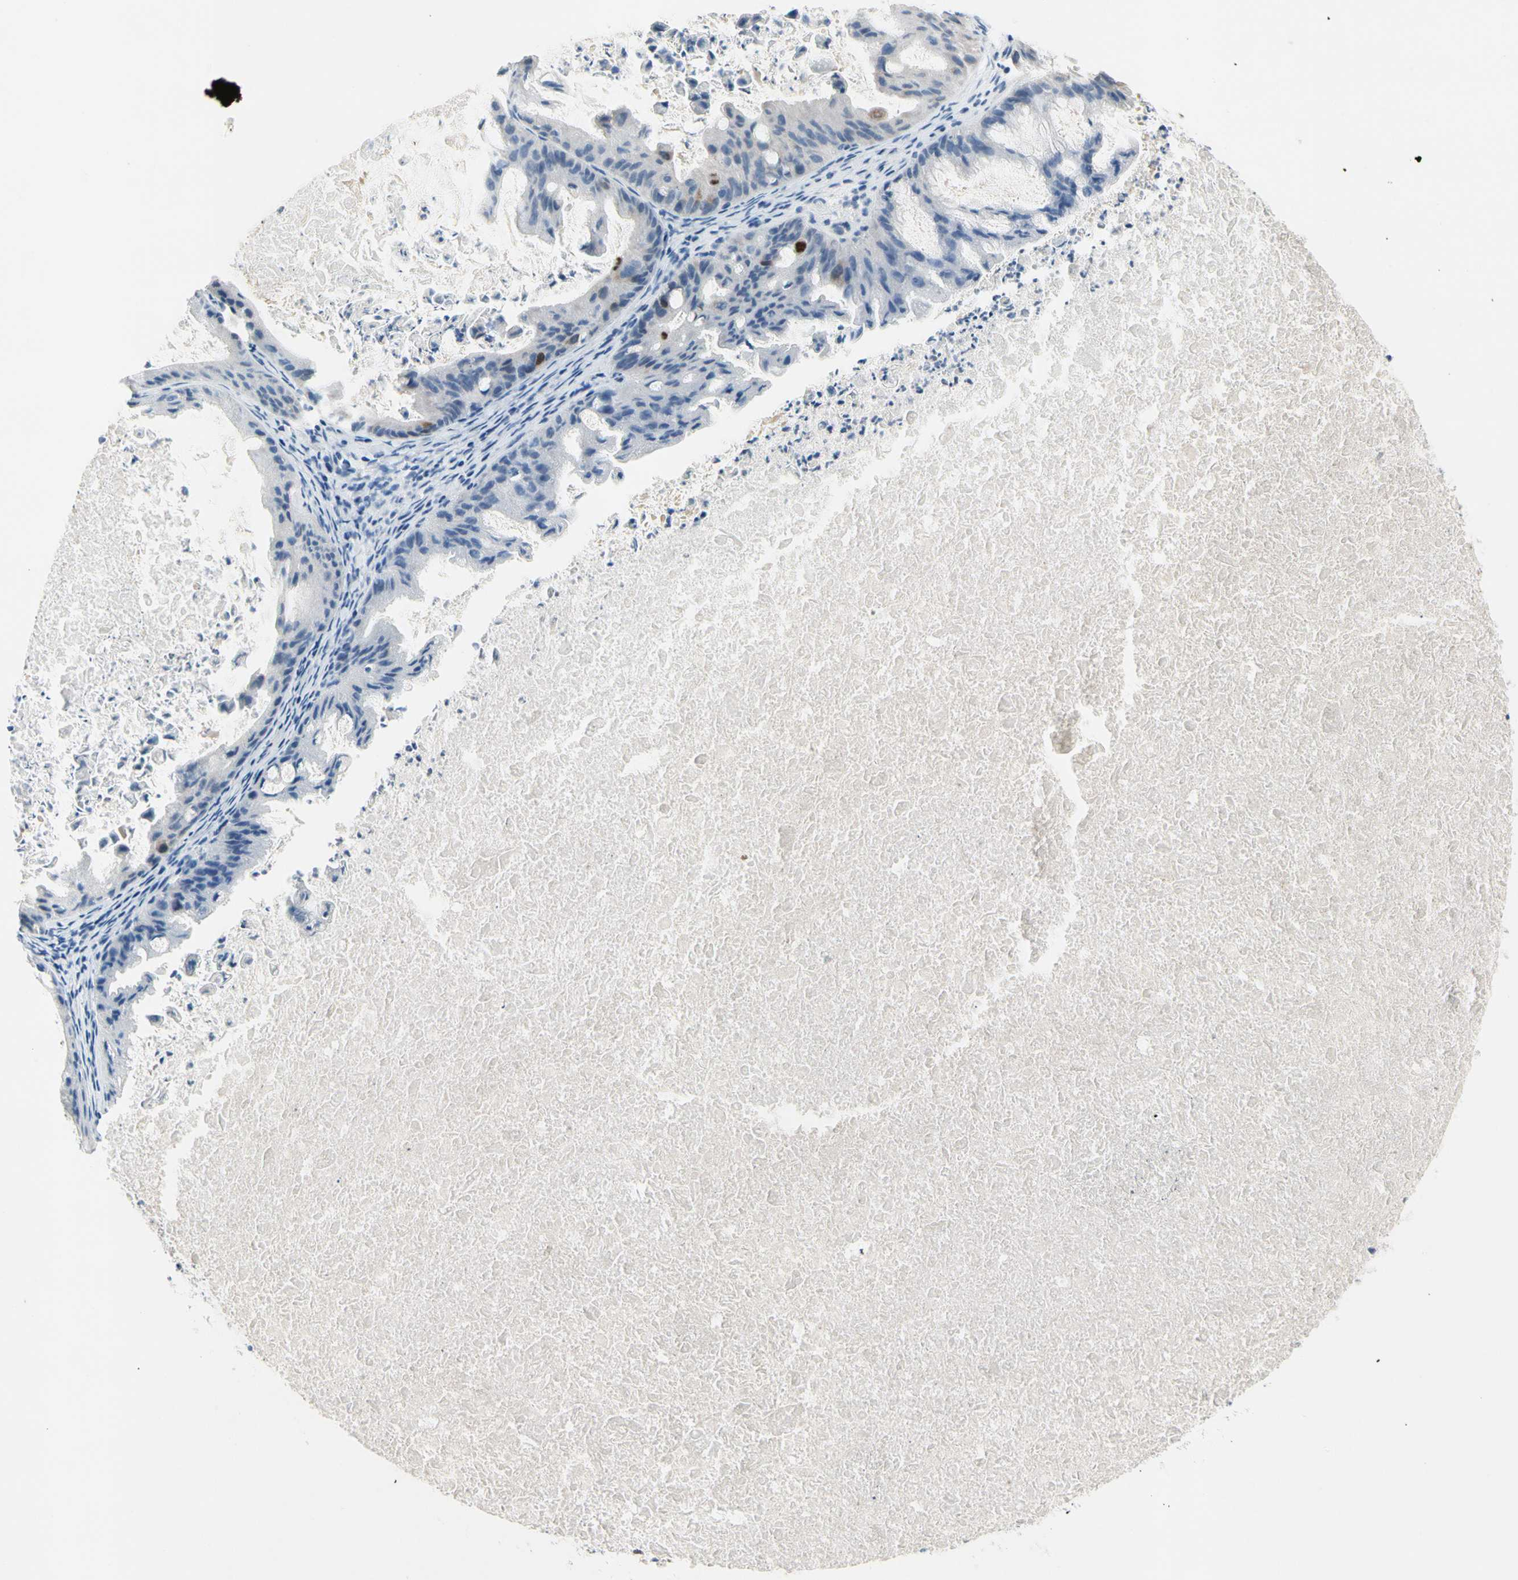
{"staining": {"intensity": "negative", "quantity": "none", "location": "none"}, "tissue": "ovarian cancer", "cell_type": "Tumor cells", "image_type": "cancer", "snomed": [{"axis": "morphology", "description": "Cystadenocarcinoma, mucinous, NOS"}, {"axis": "topography", "description": "Ovary"}], "caption": "Histopathology image shows no protein staining in tumor cells of mucinous cystadenocarcinoma (ovarian) tissue.", "gene": "CKAP2", "patient": {"sex": "female", "age": 37}}